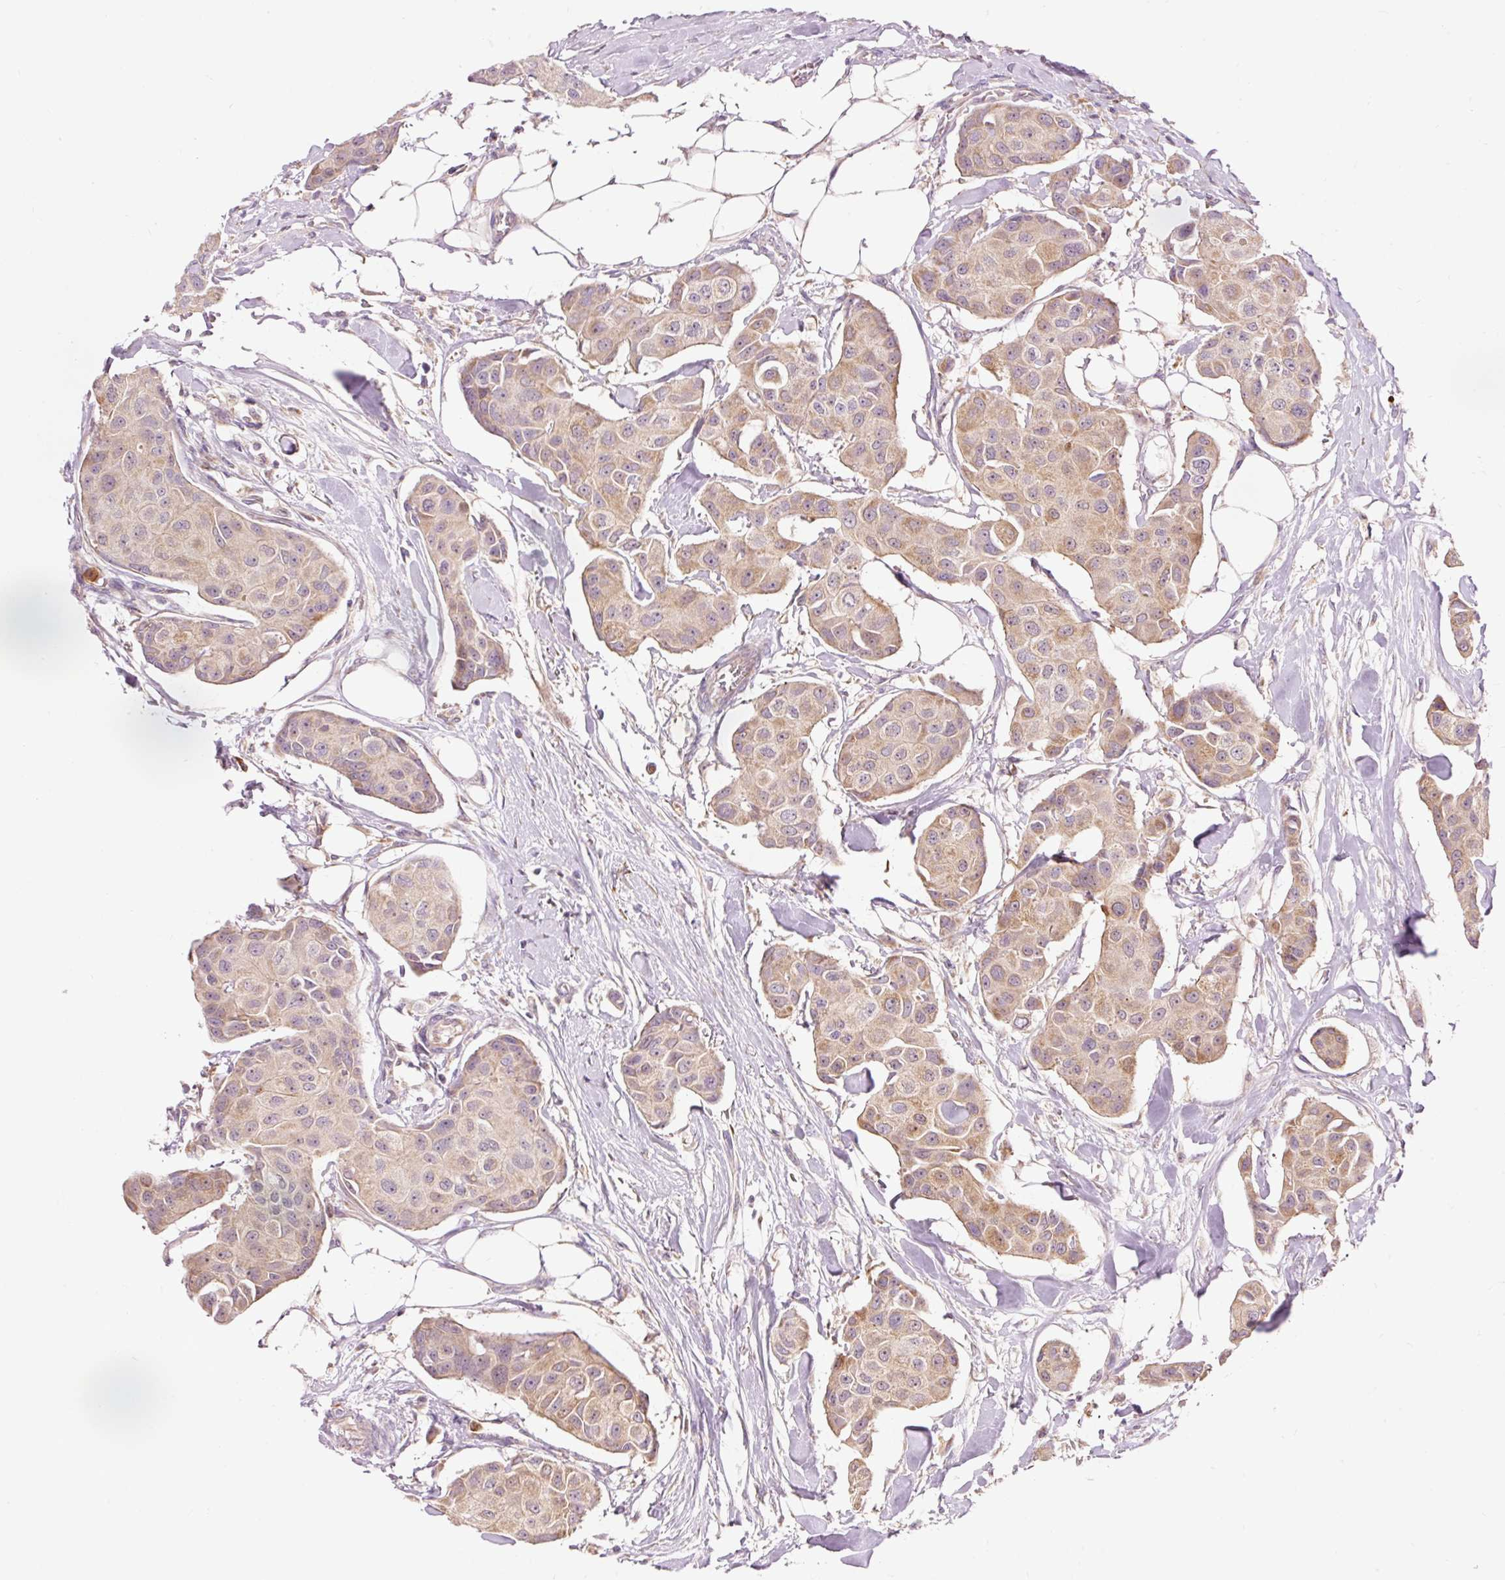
{"staining": {"intensity": "weak", "quantity": "25%-75%", "location": "cytoplasmic/membranous"}, "tissue": "breast cancer", "cell_type": "Tumor cells", "image_type": "cancer", "snomed": [{"axis": "morphology", "description": "Duct carcinoma"}, {"axis": "topography", "description": "Breast"}, {"axis": "topography", "description": "Lymph node"}], "caption": "An immunohistochemistry histopathology image of tumor tissue is shown. Protein staining in brown shows weak cytoplasmic/membranous positivity in breast cancer (invasive ductal carcinoma) within tumor cells.", "gene": "PRDX5", "patient": {"sex": "female", "age": 80}}